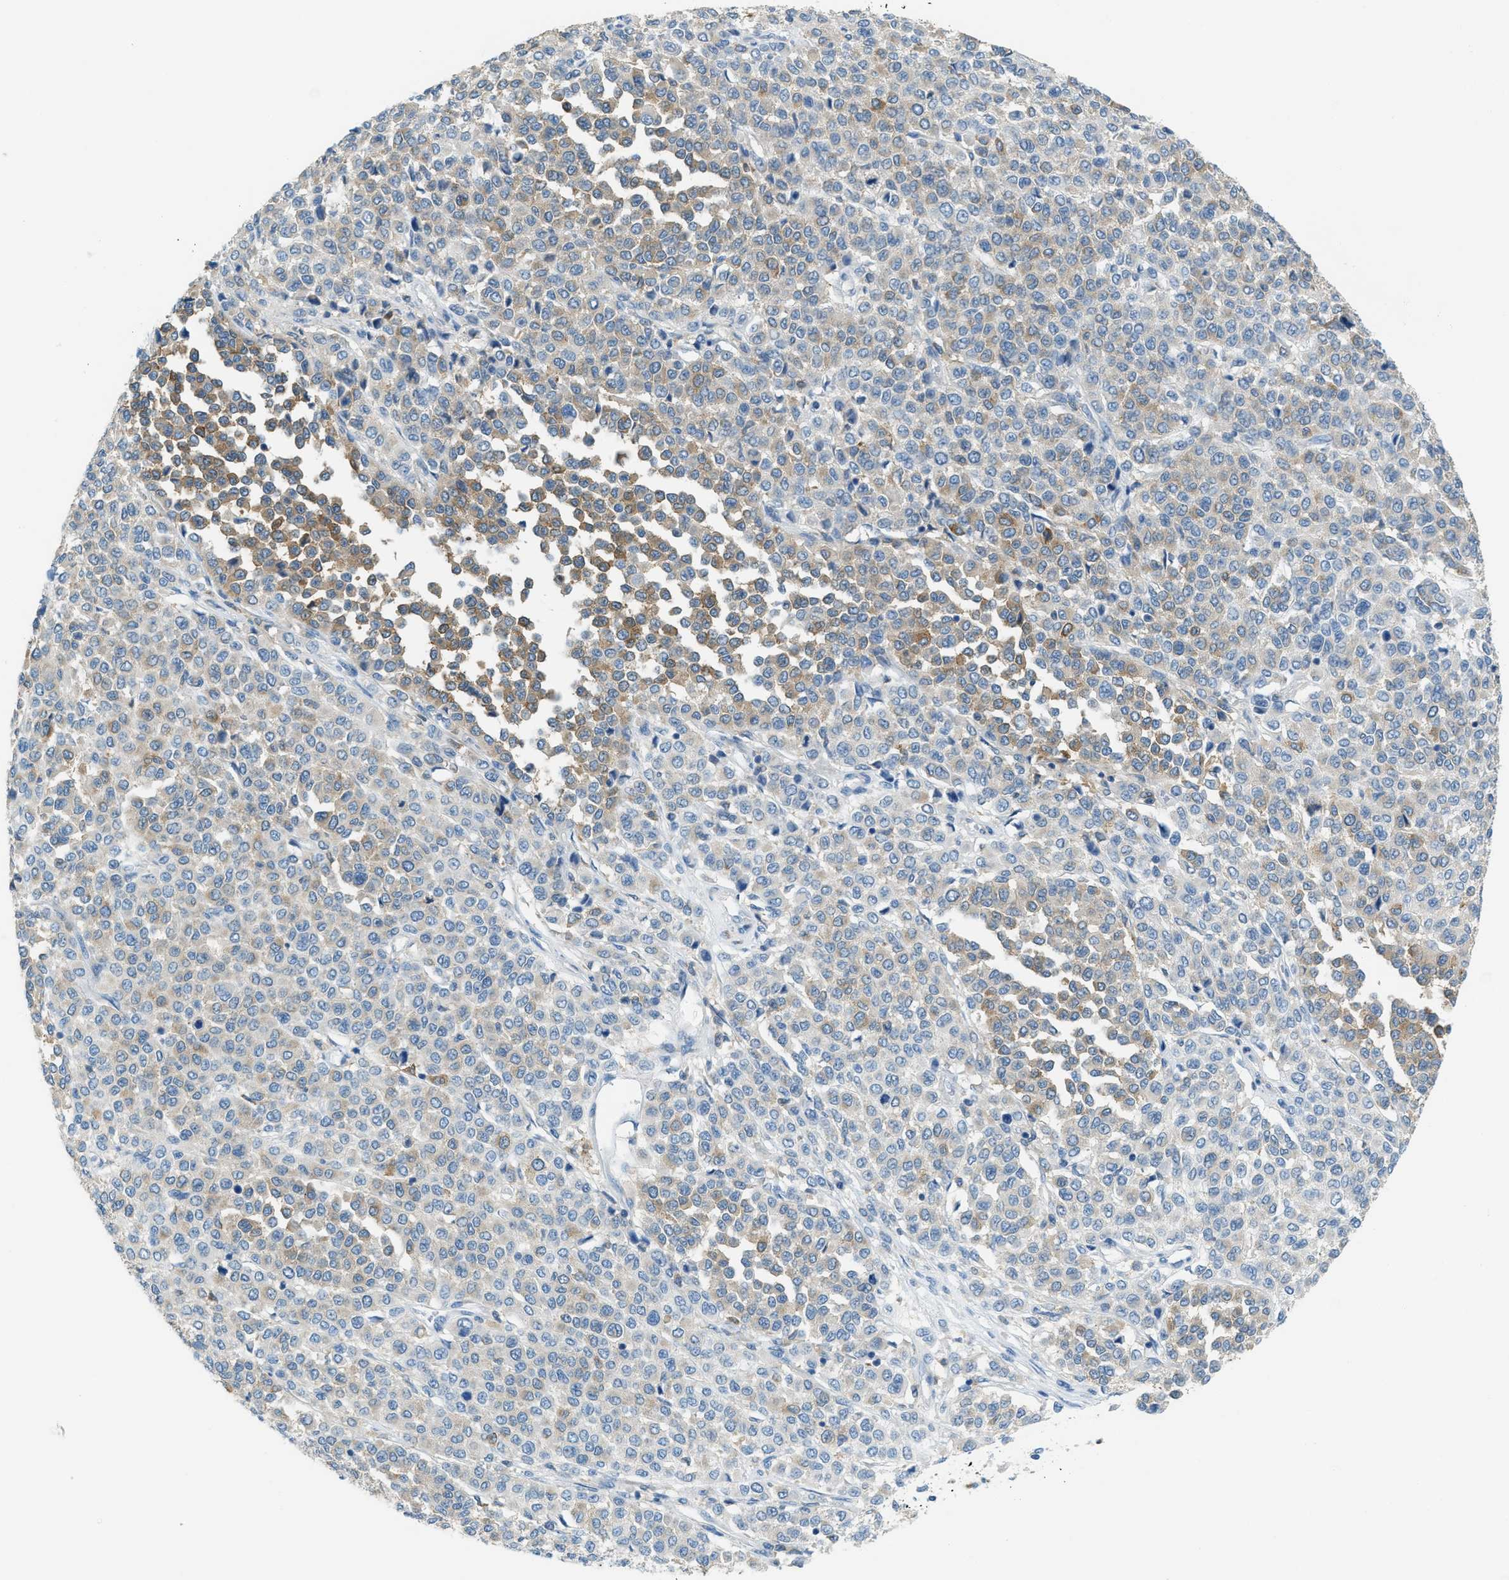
{"staining": {"intensity": "moderate", "quantity": "<25%", "location": "cytoplasmic/membranous"}, "tissue": "melanoma", "cell_type": "Tumor cells", "image_type": "cancer", "snomed": [{"axis": "morphology", "description": "Malignant melanoma, Metastatic site"}, {"axis": "topography", "description": "Pancreas"}], "caption": "A micrograph of melanoma stained for a protein displays moderate cytoplasmic/membranous brown staining in tumor cells.", "gene": "MATCAP2", "patient": {"sex": "female", "age": 30}}